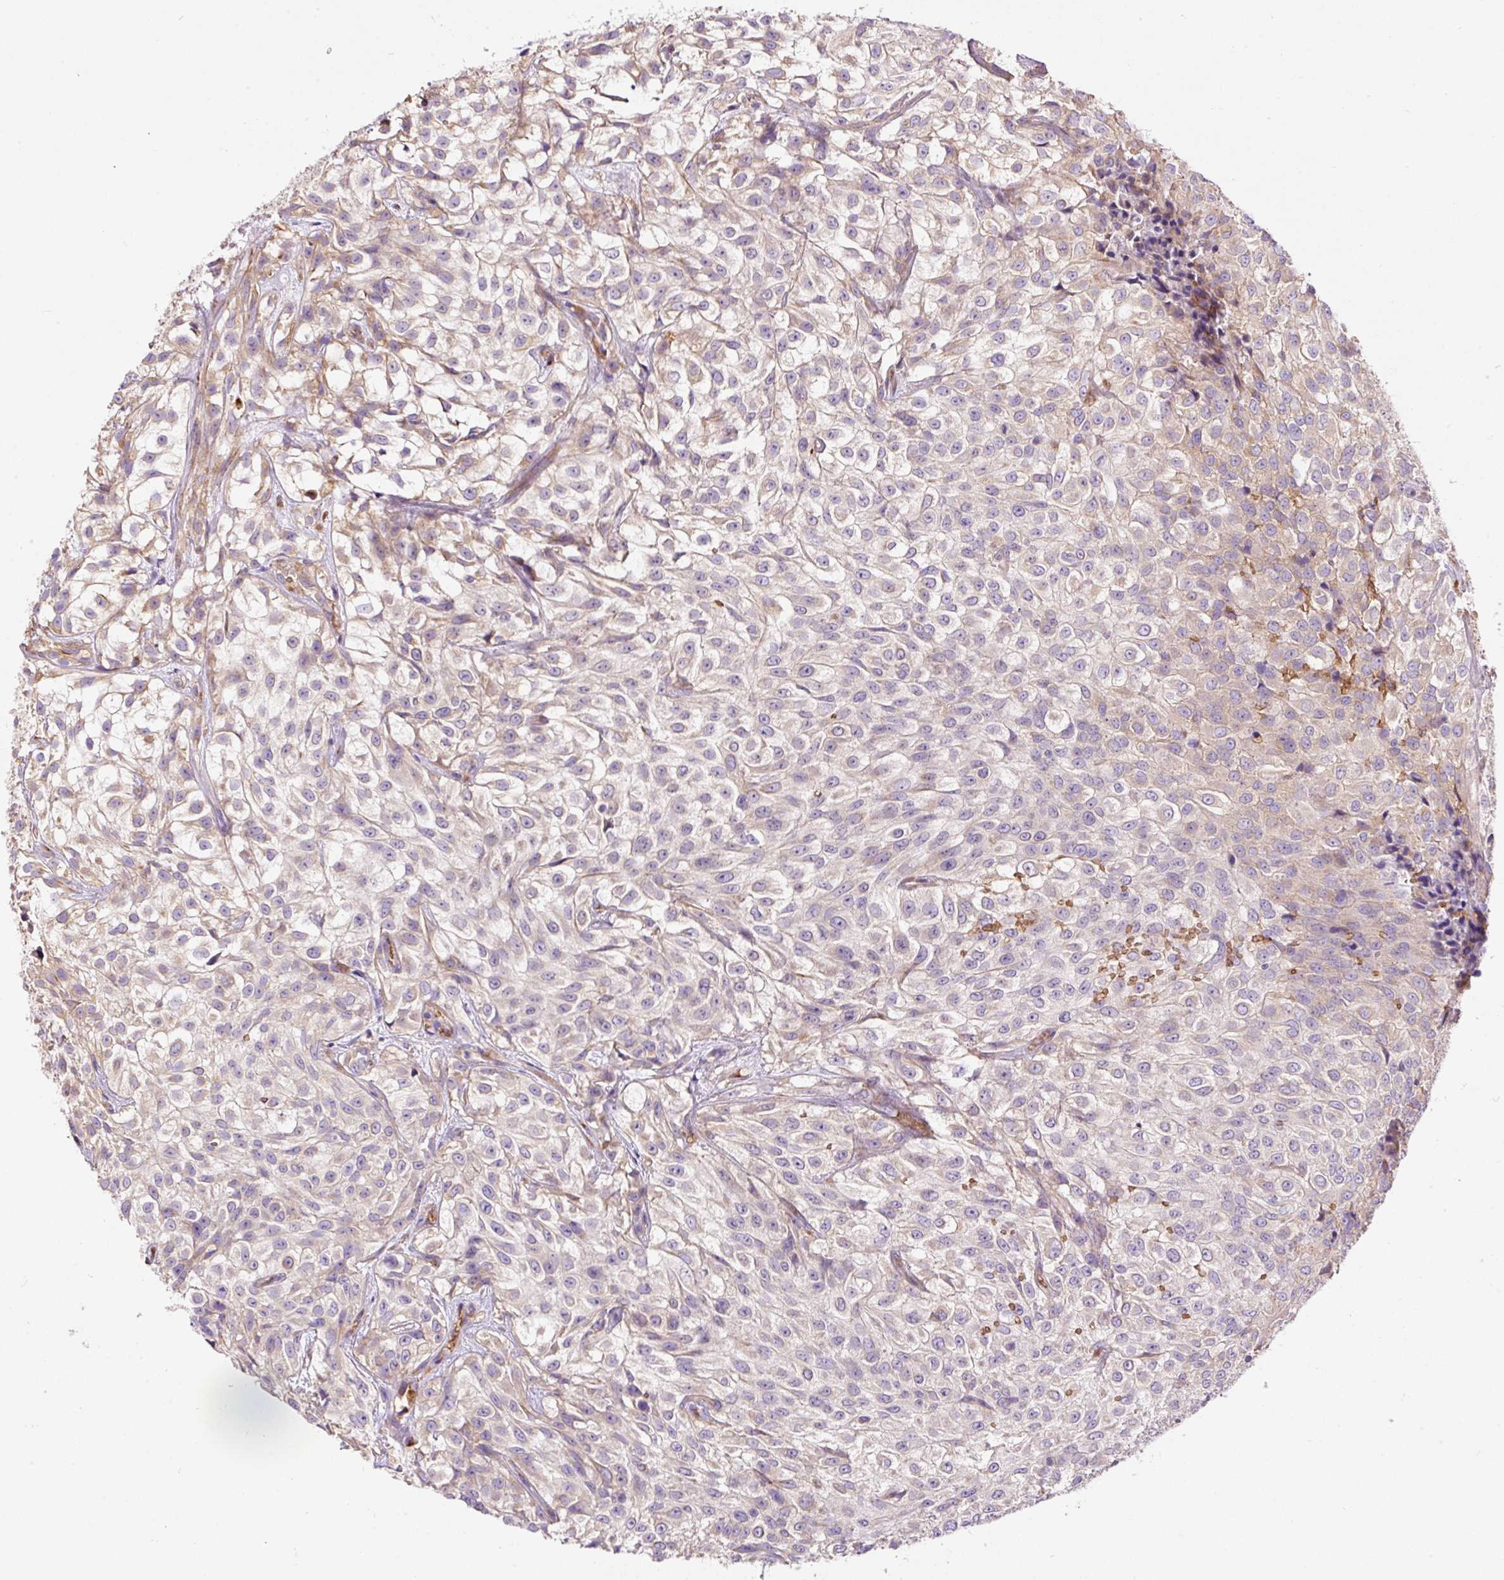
{"staining": {"intensity": "weak", "quantity": "25%-75%", "location": "cytoplasmic/membranous"}, "tissue": "urothelial cancer", "cell_type": "Tumor cells", "image_type": "cancer", "snomed": [{"axis": "morphology", "description": "Urothelial carcinoma, High grade"}, {"axis": "topography", "description": "Urinary bladder"}], "caption": "Immunohistochemistry (IHC) histopathology image of urothelial cancer stained for a protein (brown), which displays low levels of weak cytoplasmic/membranous expression in about 25%-75% of tumor cells.", "gene": "PRRC2A", "patient": {"sex": "male", "age": 56}}